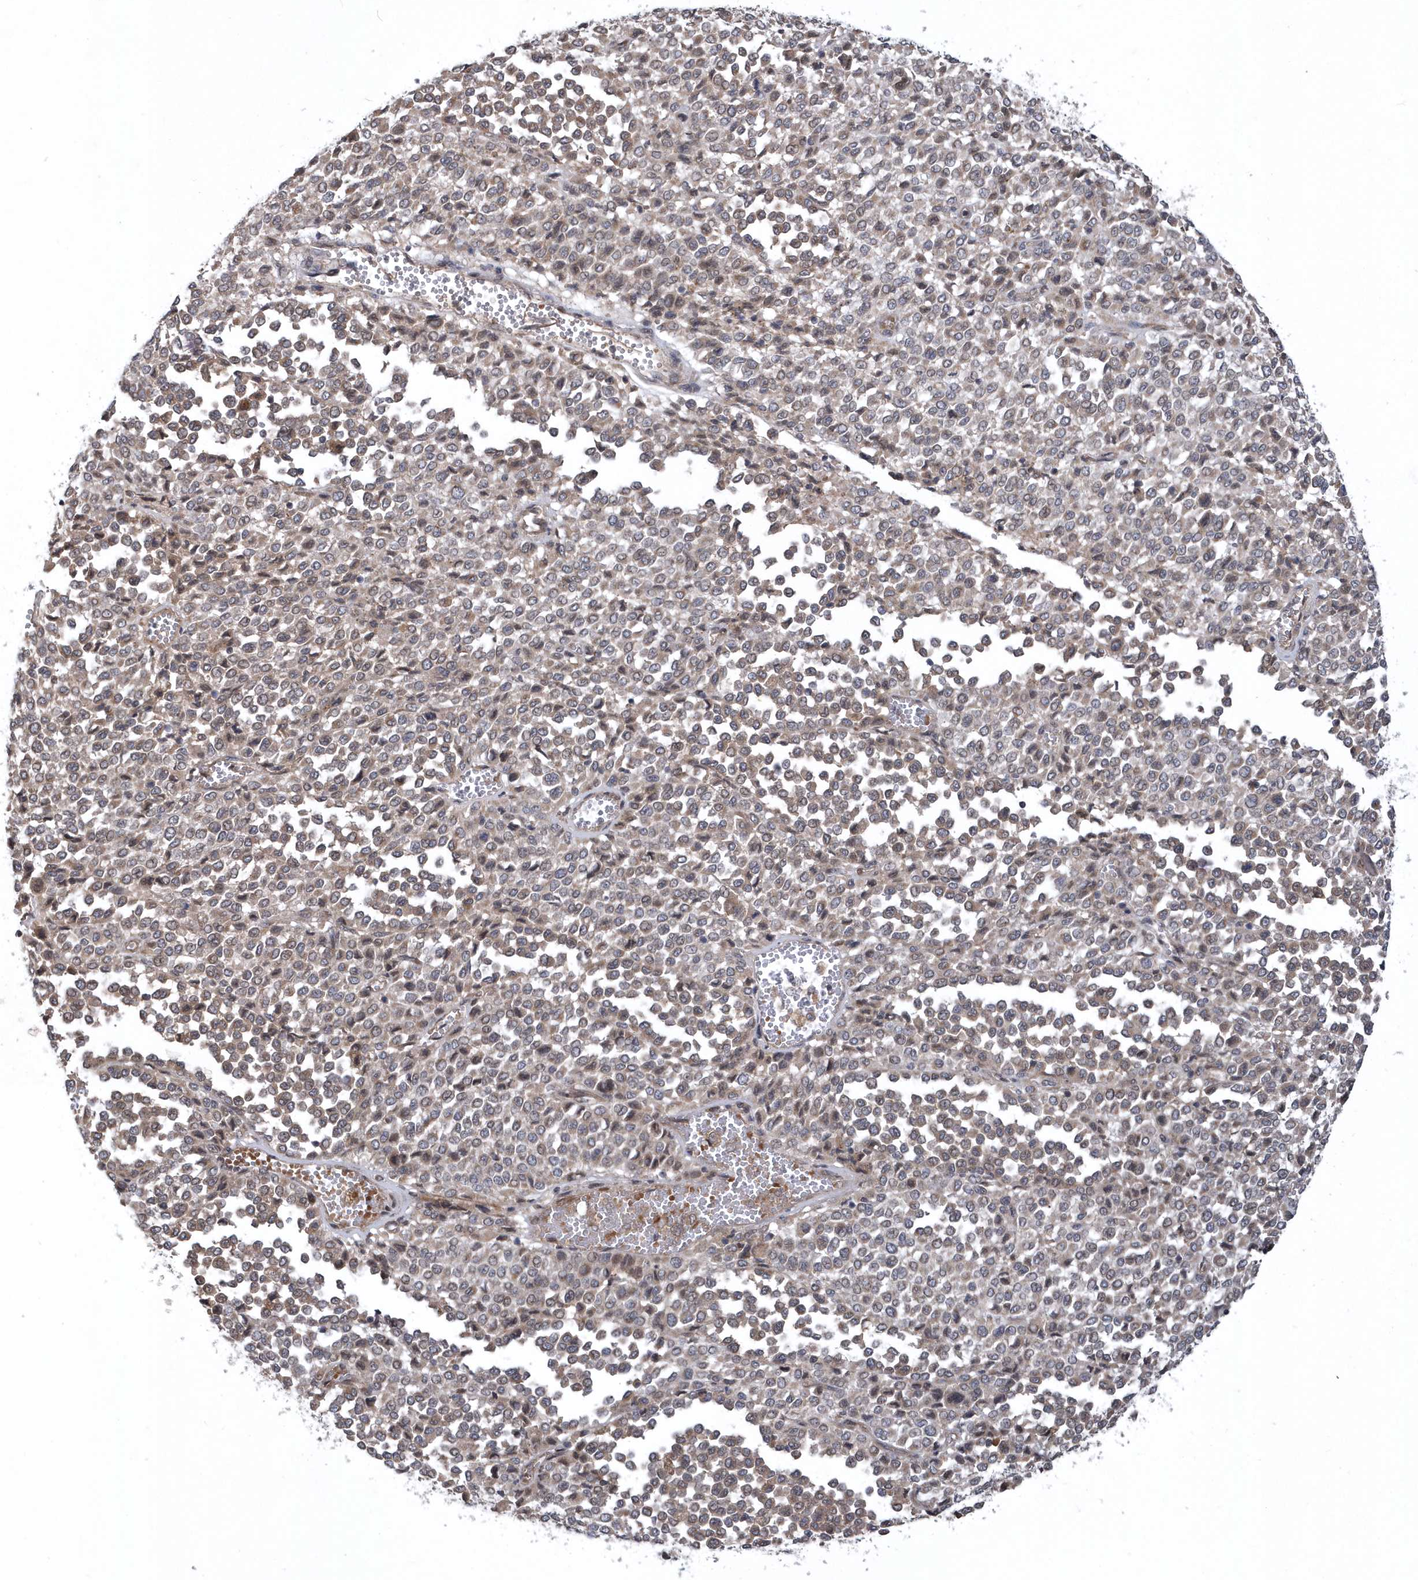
{"staining": {"intensity": "weak", "quantity": "<25%", "location": "cytoplasmic/membranous"}, "tissue": "melanoma", "cell_type": "Tumor cells", "image_type": "cancer", "snomed": [{"axis": "morphology", "description": "Malignant melanoma, Metastatic site"}, {"axis": "topography", "description": "Pancreas"}], "caption": "Photomicrograph shows no protein expression in tumor cells of melanoma tissue.", "gene": "HMGCS1", "patient": {"sex": "female", "age": 30}}